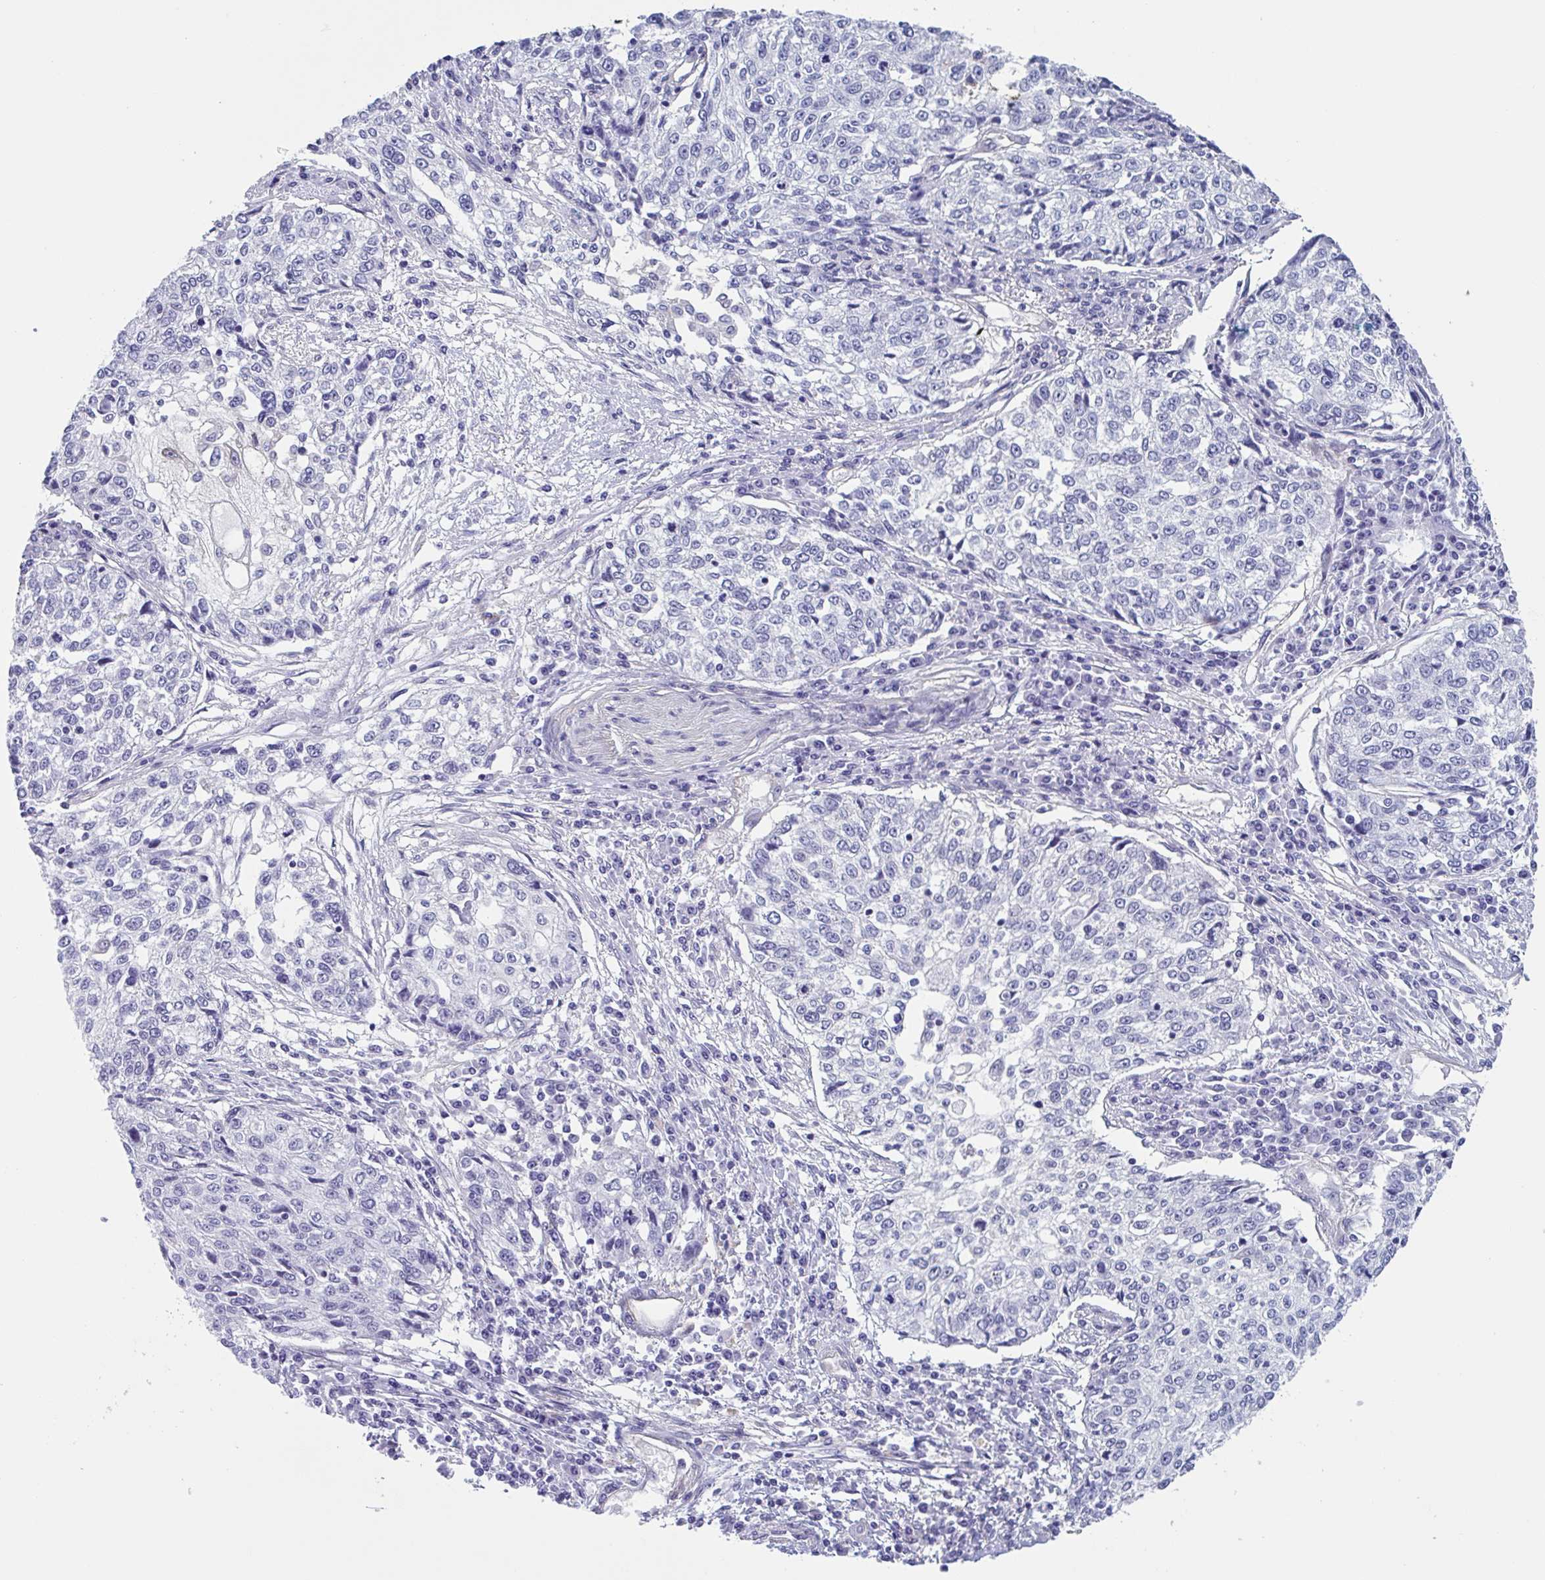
{"staining": {"intensity": "negative", "quantity": "none", "location": "none"}, "tissue": "cervical cancer", "cell_type": "Tumor cells", "image_type": "cancer", "snomed": [{"axis": "morphology", "description": "Squamous cell carcinoma, NOS"}, {"axis": "topography", "description": "Cervix"}], "caption": "This is a photomicrograph of immunohistochemistry (IHC) staining of cervical squamous cell carcinoma, which shows no positivity in tumor cells.", "gene": "LPIN3", "patient": {"sex": "female", "age": 57}}